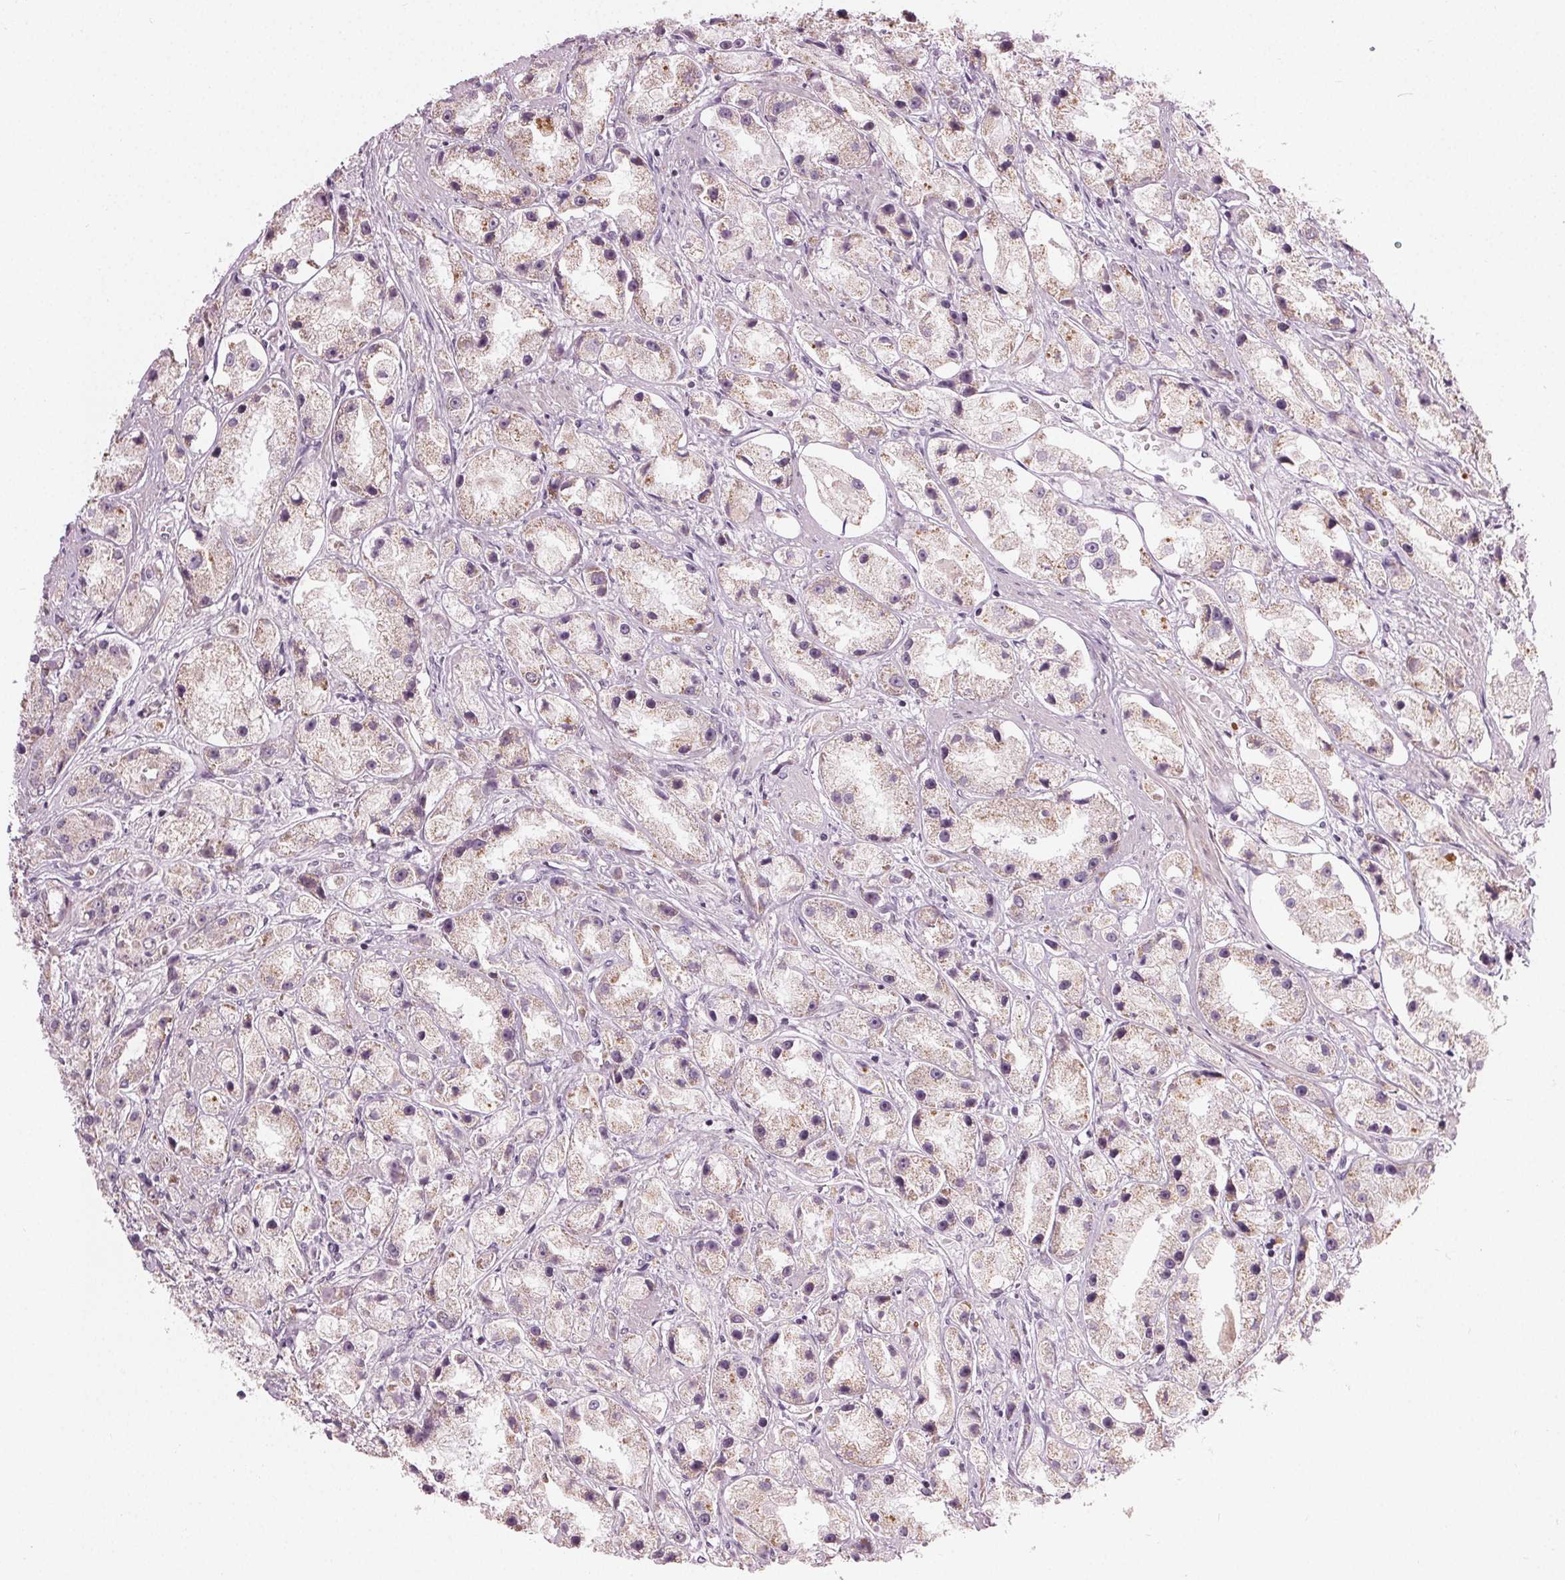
{"staining": {"intensity": "weak", "quantity": "<25%", "location": "cytoplasmic/membranous"}, "tissue": "prostate cancer", "cell_type": "Tumor cells", "image_type": "cancer", "snomed": [{"axis": "morphology", "description": "Adenocarcinoma, High grade"}, {"axis": "topography", "description": "Prostate"}], "caption": "Histopathology image shows no significant protein expression in tumor cells of prostate cancer.", "gene": "ZNF605", "patient": {"sex": "male", "age": 67}}